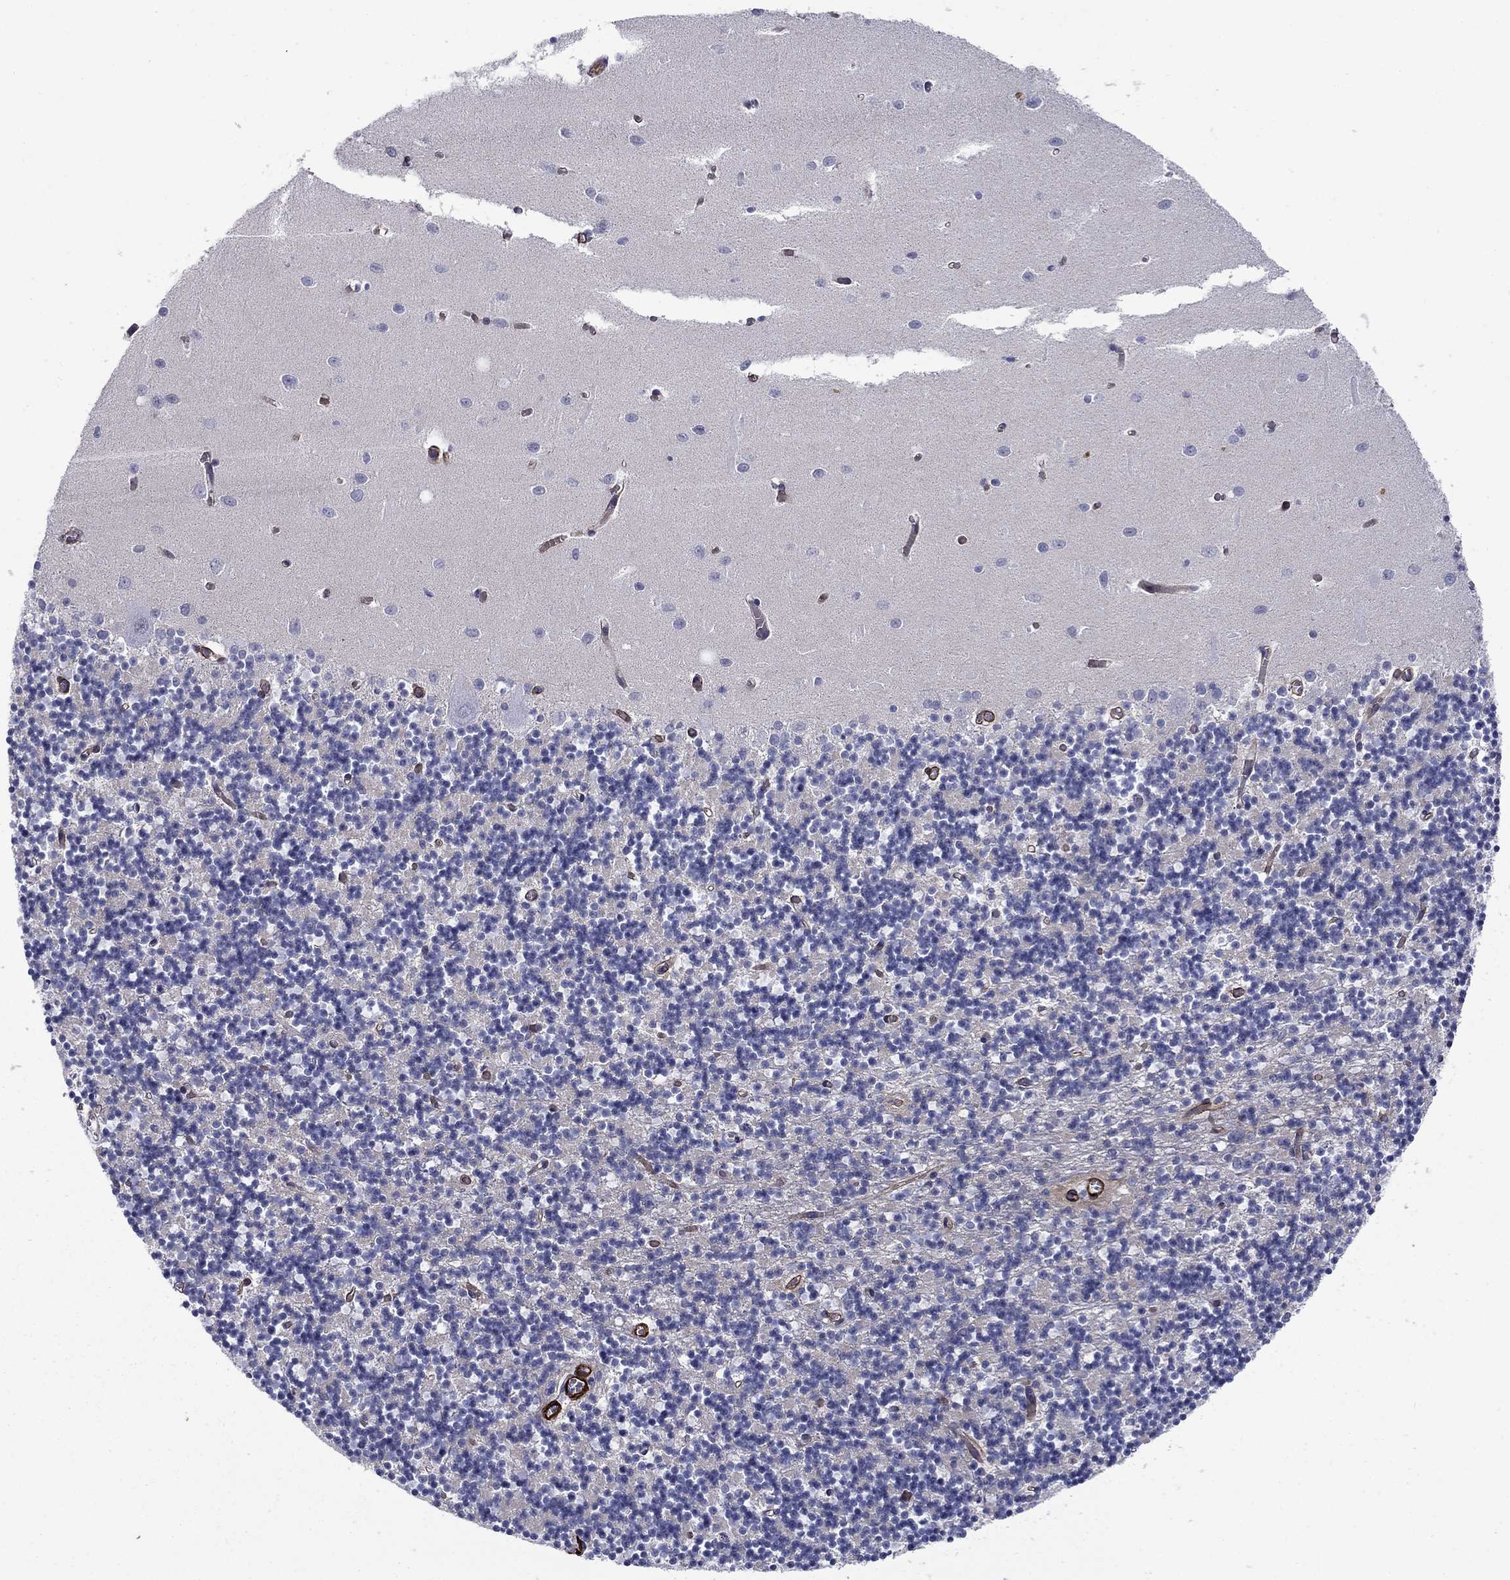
{"staining": {"intensity": "negative", "quantity": "none", "location": "none"}, "tissue": "cerebellum", "cell_type": "Cells in granular layer", "image_type": "normal", "snomed": [{"axis": "morphology", "description": "Normal tissue, NOS"}, {"axis": "topography", "description": "Cerebellum"}], "caption": "Cells in granular layer show no significant expression in normal cerebellum. The staining was performed using DAB (3,3'-diaminobenzidine) to visualize the protein expression in brown, while the nuclei were stained in blue with hematoxylin (Magnification: 20x).", "gene": "KRBA1", "patient": {"sex": "female", "age": 64}}